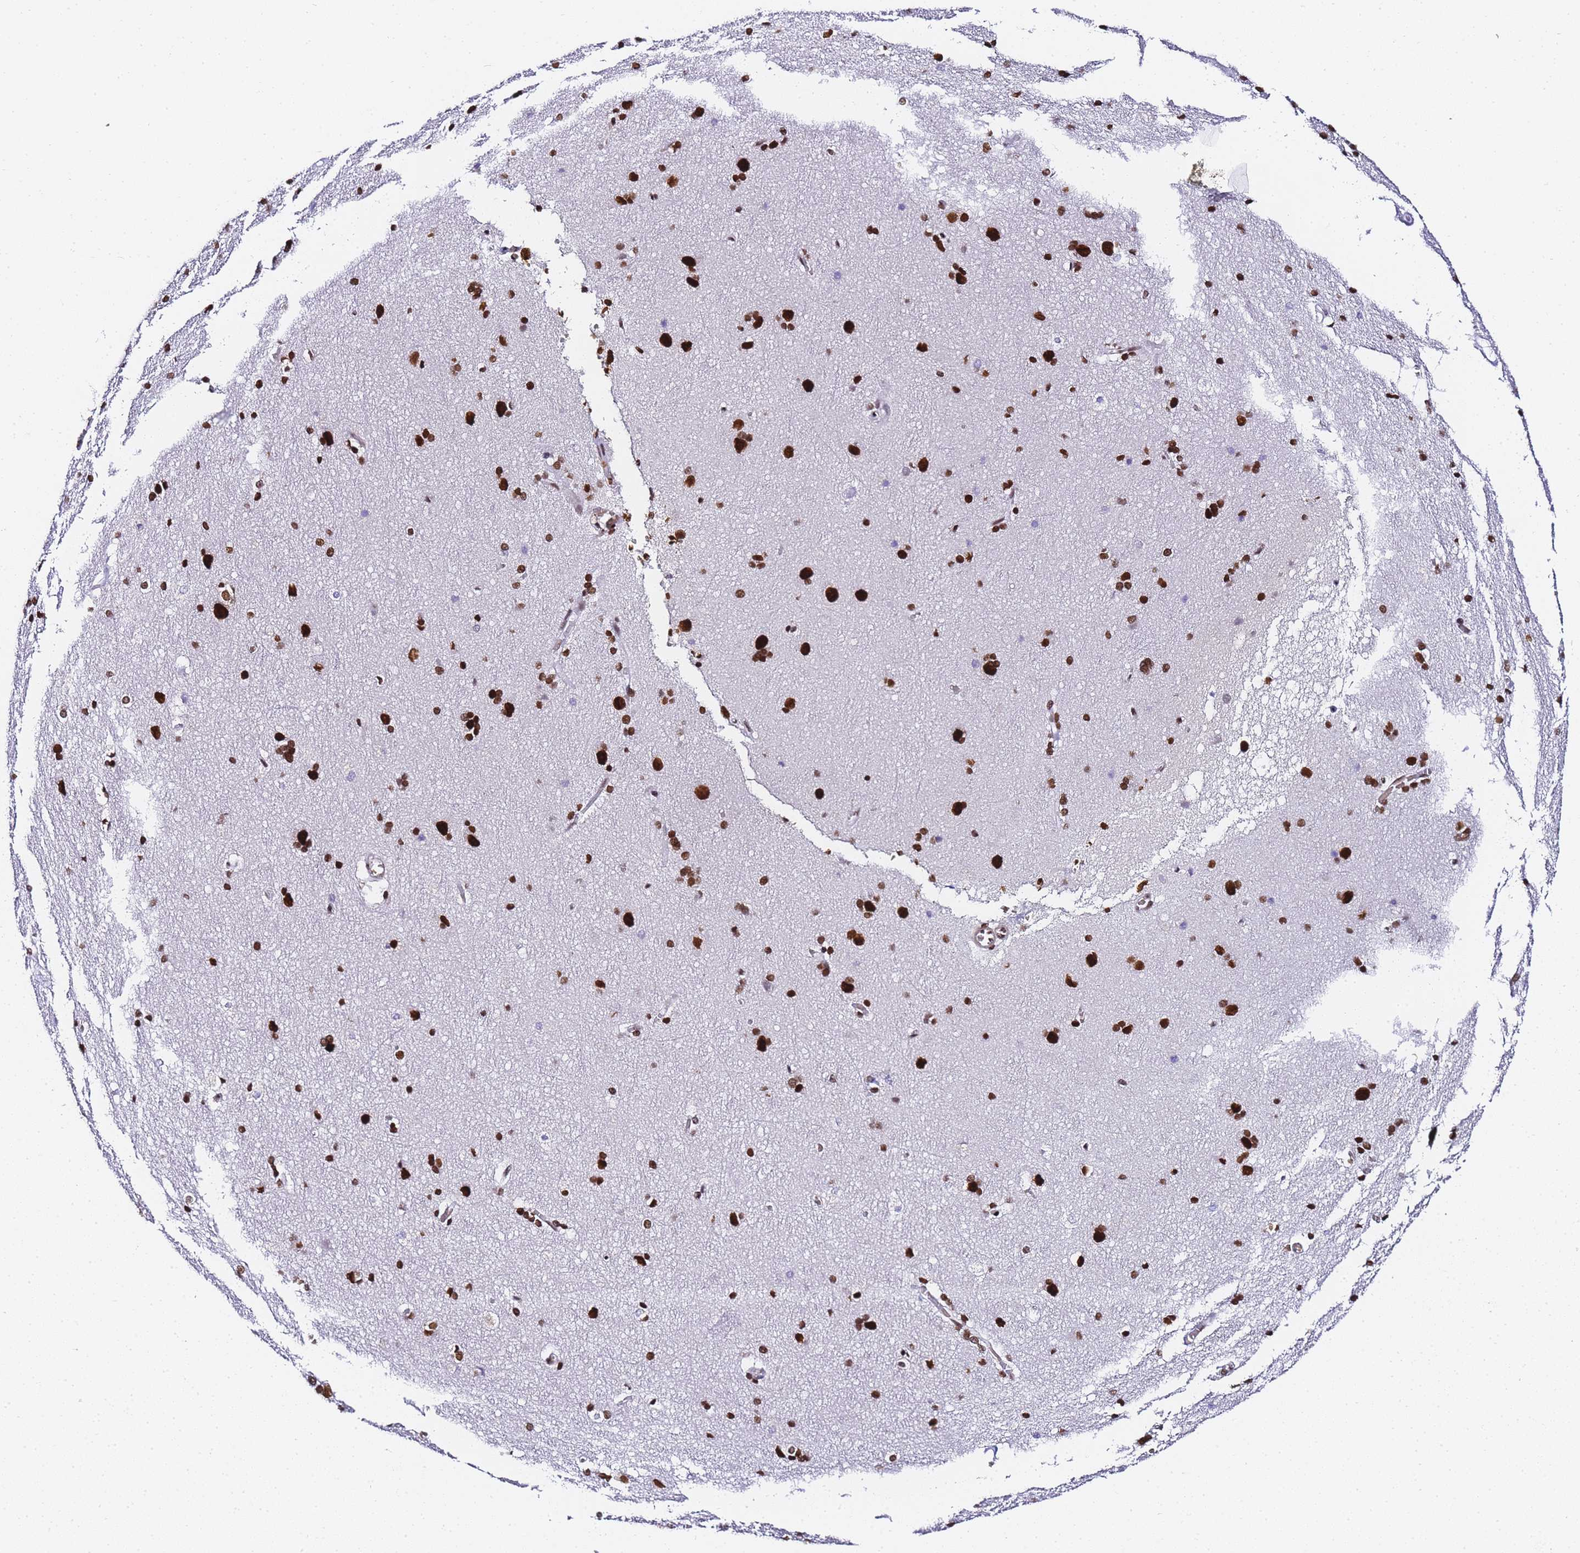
{"staining": {"intensity": "strong", "quantity": "<25%", "location": "nuclear"}, "tissue": "cerebral cortex", "cell_type": "Endothelial cells", "image_type": "normal", "snomed": [{"axis": "morphology", "description": "Normal tissue, NOS"}, {"axis": "topography", "description": "Cerebral cortex"}], "caption": "Immunohistochemical staining of benign human cerebral cortex demonstrates medium levels of strong nuclear expression in approximately <25% of endothelial cells.", "gene": "POLR1A", "patient": {"sex": "male", "age": 54}}